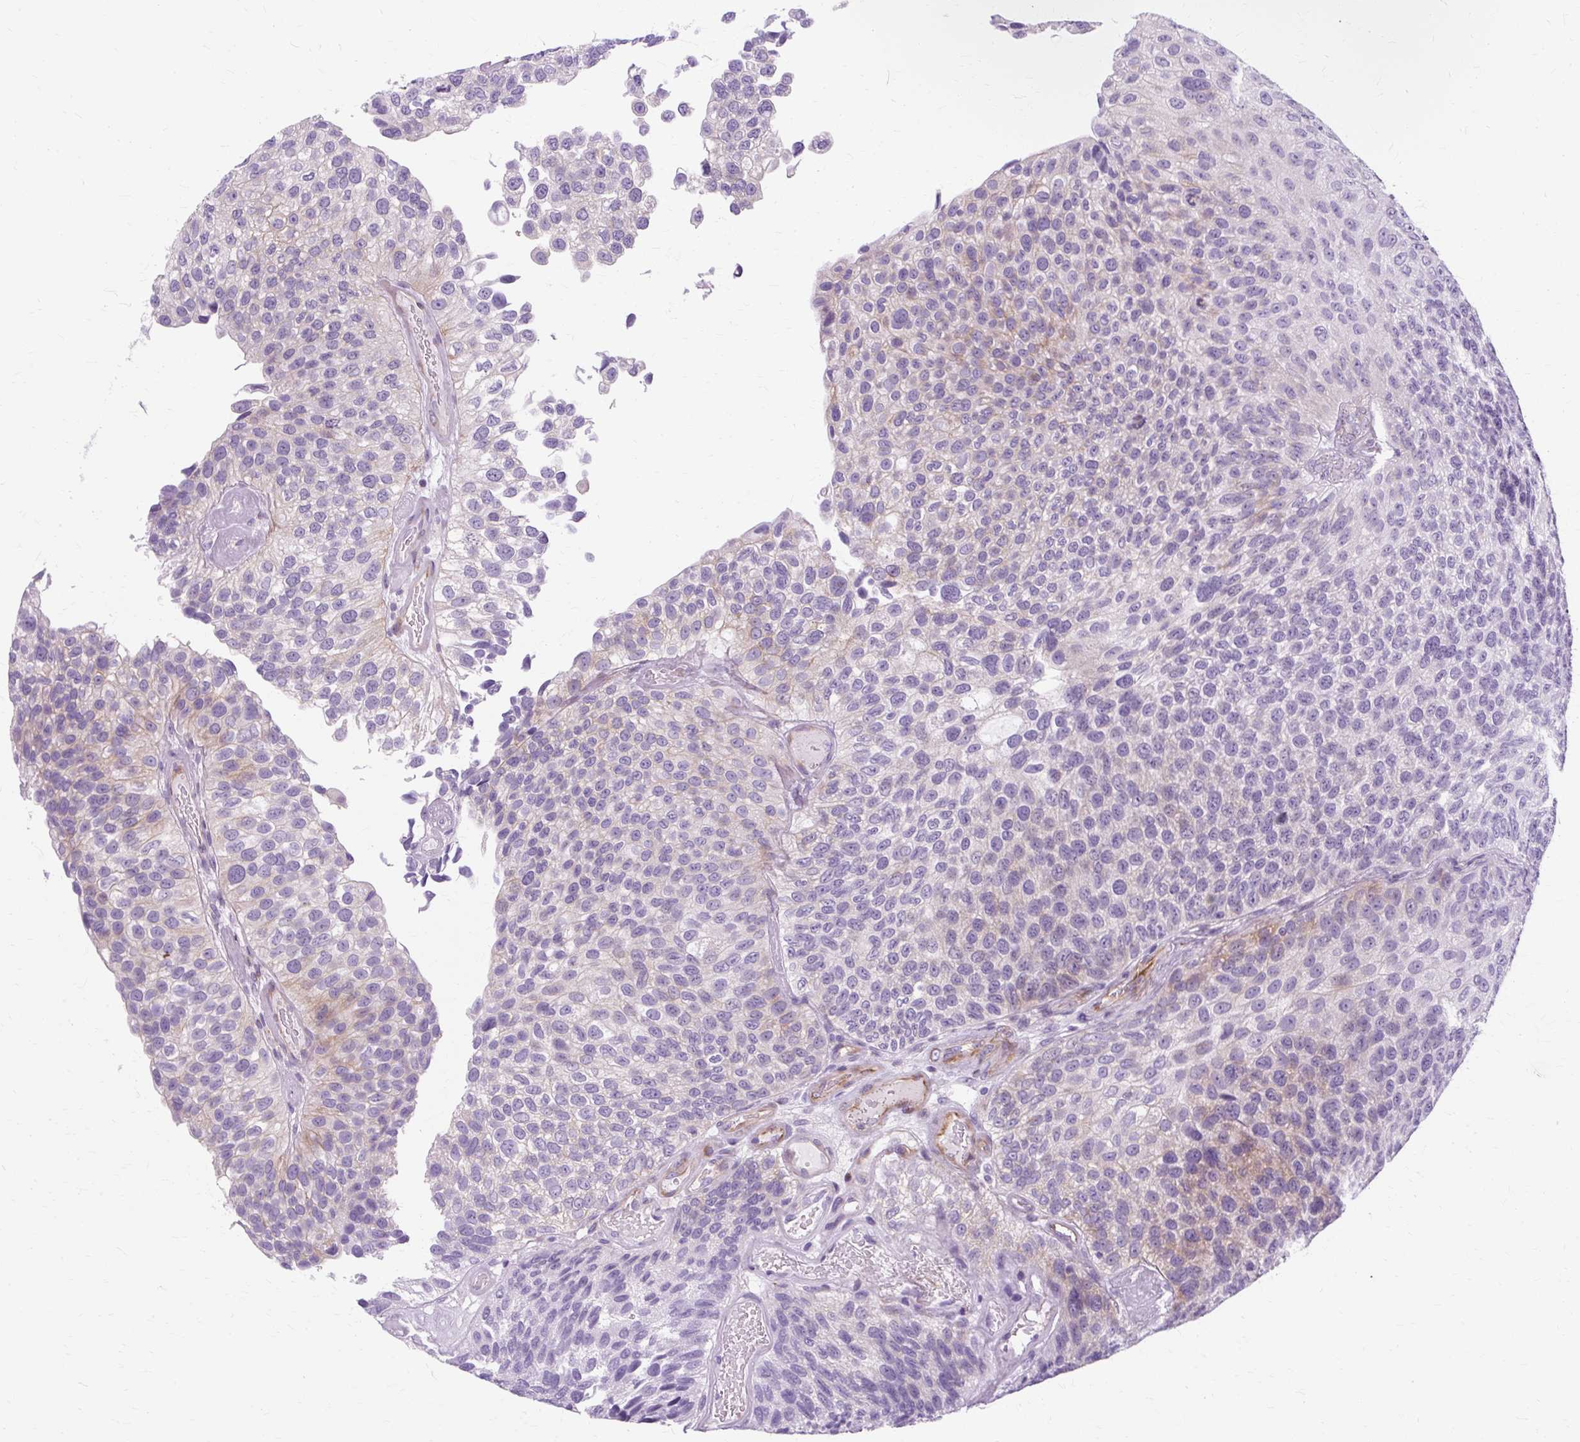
{"staining": {"intensity": "negative", "quantity": "none", "location": "none"}, "tissue": "urothelial cancer", "cell_type": "Tumor cells", "image_type": "cancer", "snomed": [{"axis": "morphology", "description": "Urothelial carcinoma, NOS"}, {"axis": "topography", "description": "Urinary bladder"}], "caption": "DAB (3,3'-diaminobenzidine) immunohistochemical staining of human transitional cell carcinoma displays no significant positivity in tumor cells.", "gene": "TMEM89", "patient": {"sex": "male", "age": 87}}